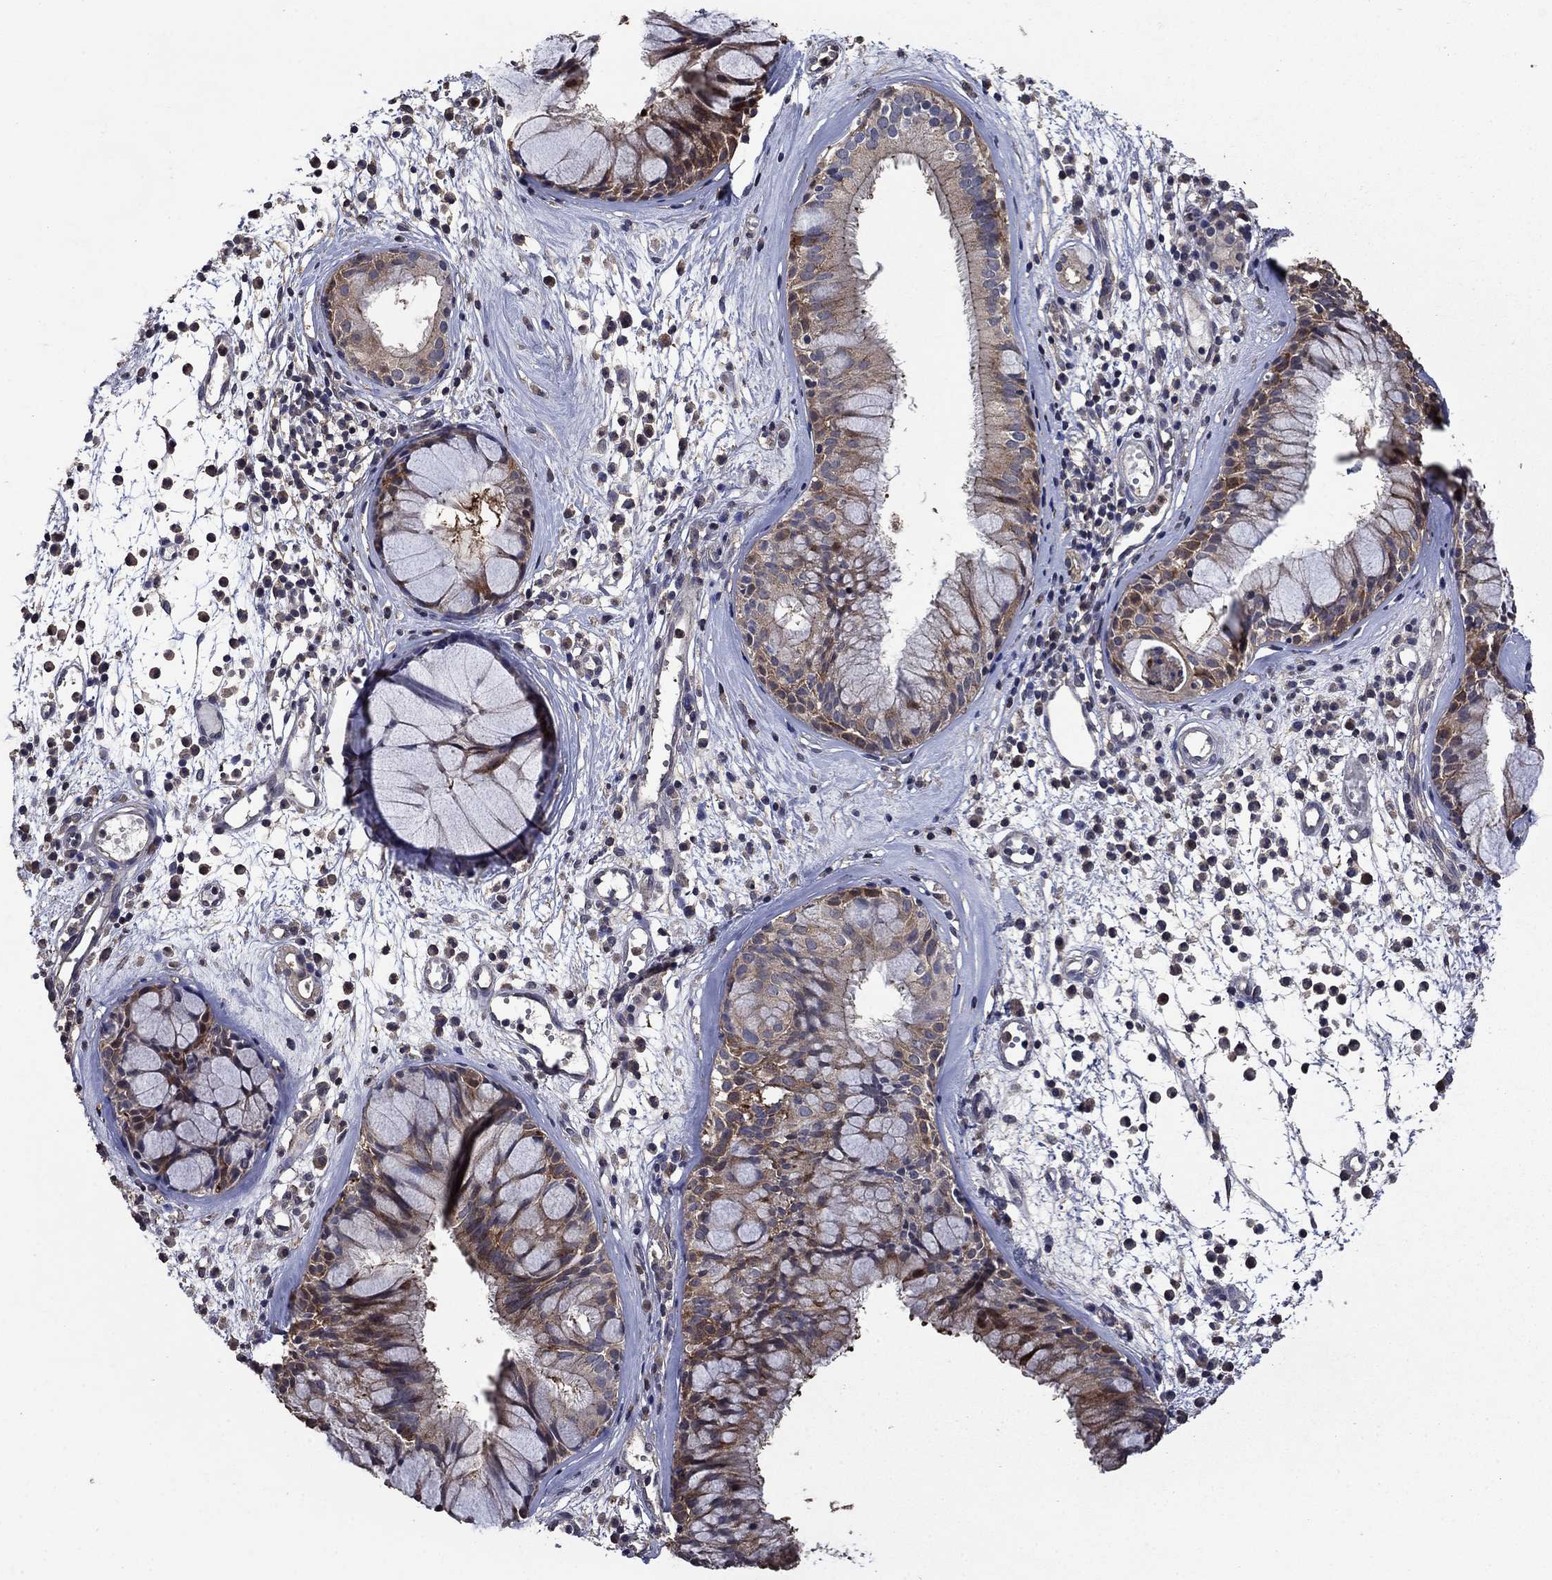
{"staining": {"intensity": "moderate", "quantity": "<25%", "location": "cytoplasmic/membranous"}, "tissue": "nasopharynx", "cell_type": "Respiratory epithelial cells", "image_type": "normal", "snomed": [{"axis": "morphology", "description": "Normal tissue, NOS"}, {"axis": "topography", "description": "Nasopharynx"}], "caption": "A brown stain highlights moderate cytoplasmic/membranous staining of a protein in respiratory epithelial cells of unremarkable human nasopharynx.", "gene": "DVL1", "patient": {"sex": "male", "age": 77}}